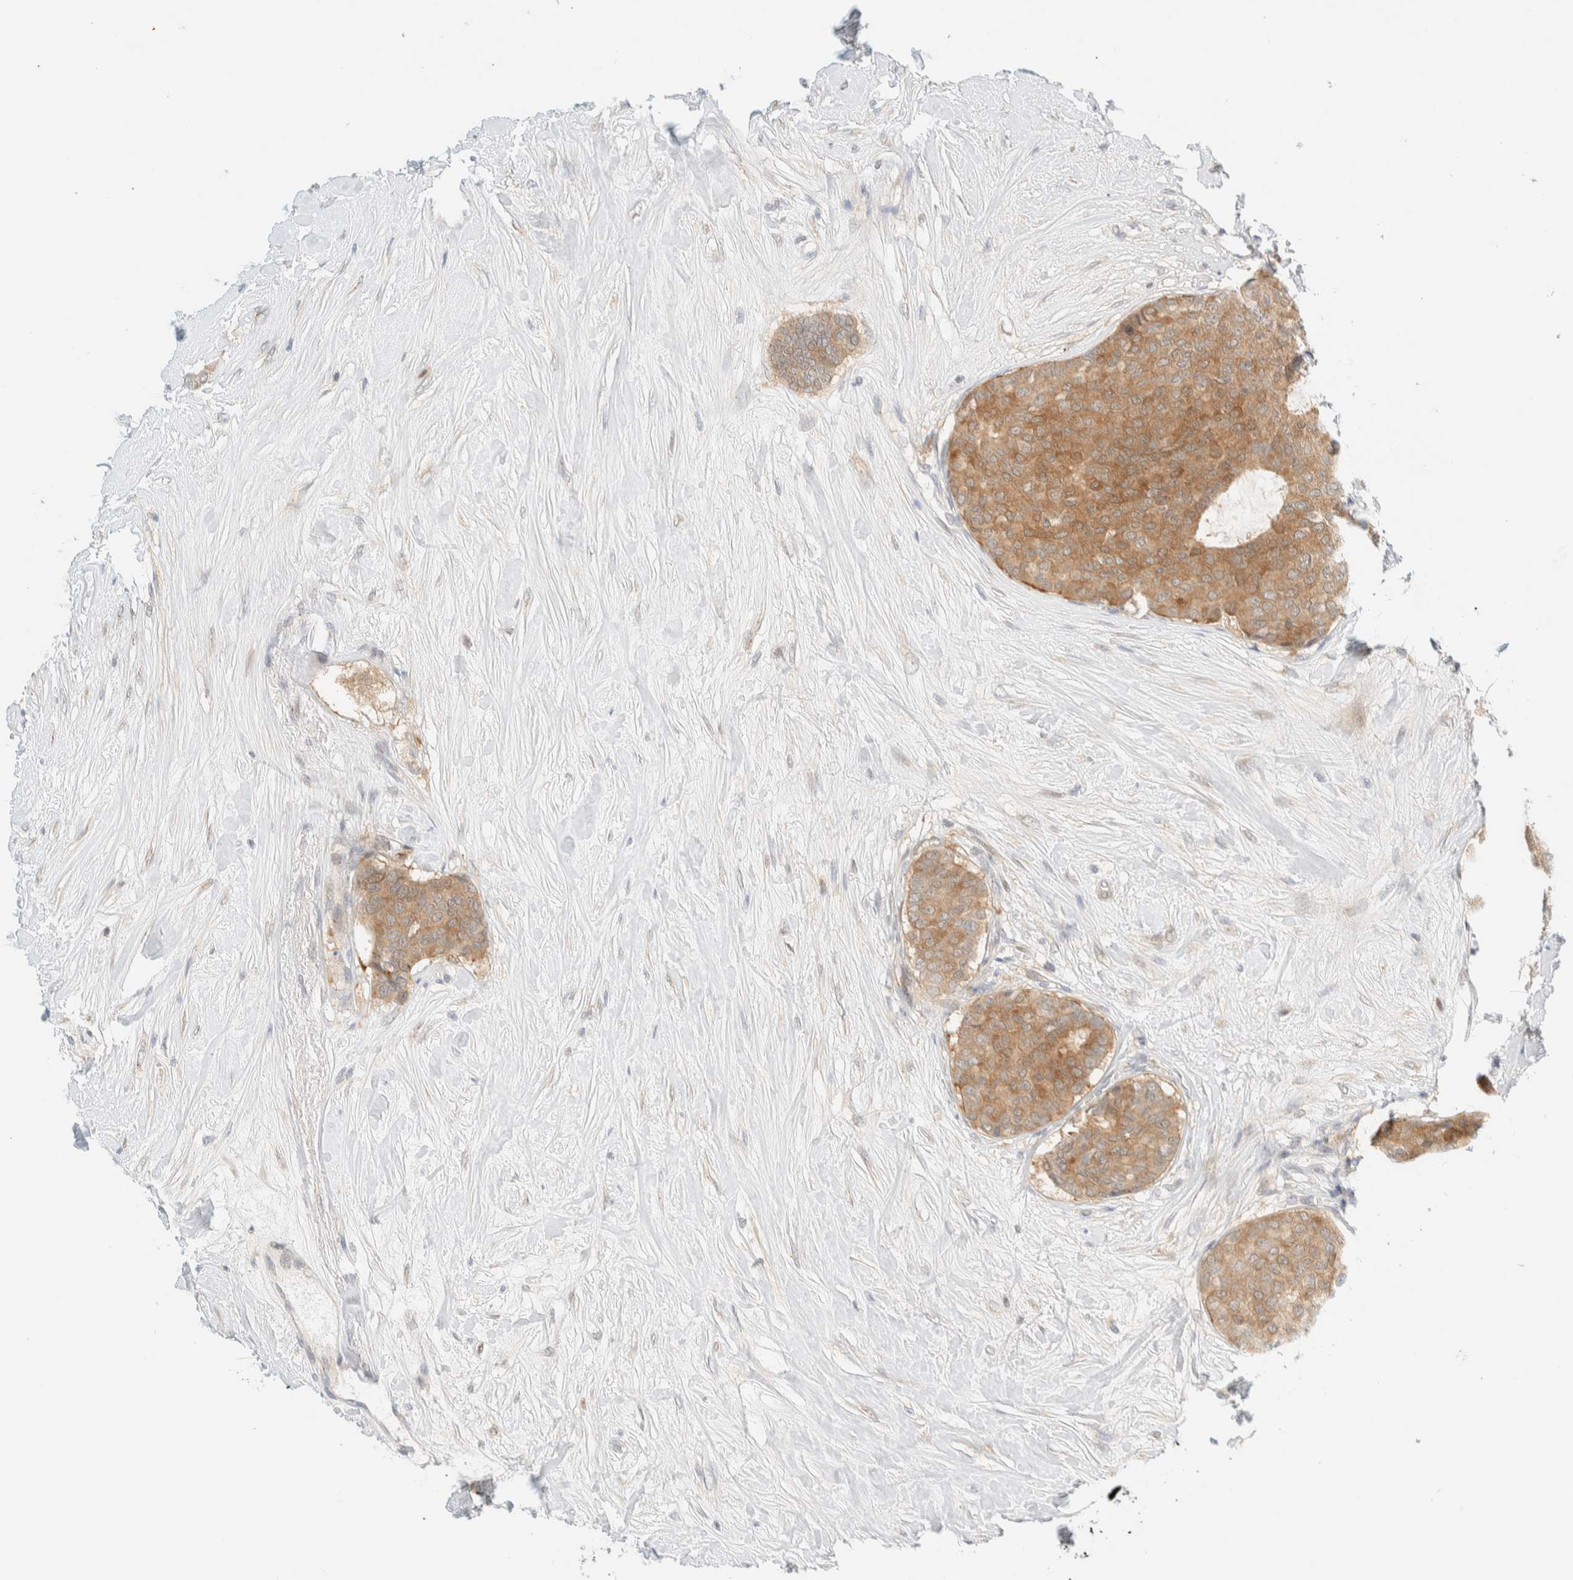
{"staining": {"intensity": "moderate", "quantity": ">75%", "location": "cytoplasmic/membranous"}, "tissue": "breast cancer", "cell_type": "Tumor cells", "image_type": "cancer", "snomed": [{"axis": "morphology", "description": "Duct carcinoma"}, {"axis": "topography", "description": "Breast"}], "caption": "This histopathology image reveals immunohistochemistry (IHC) staining of human breast cancer, with medium moderate cytoplasmic/membranous positivity in about >75% of tumor cells.", "gene": "PCYT2", "patient": {"sex": "female", "age": 75}}